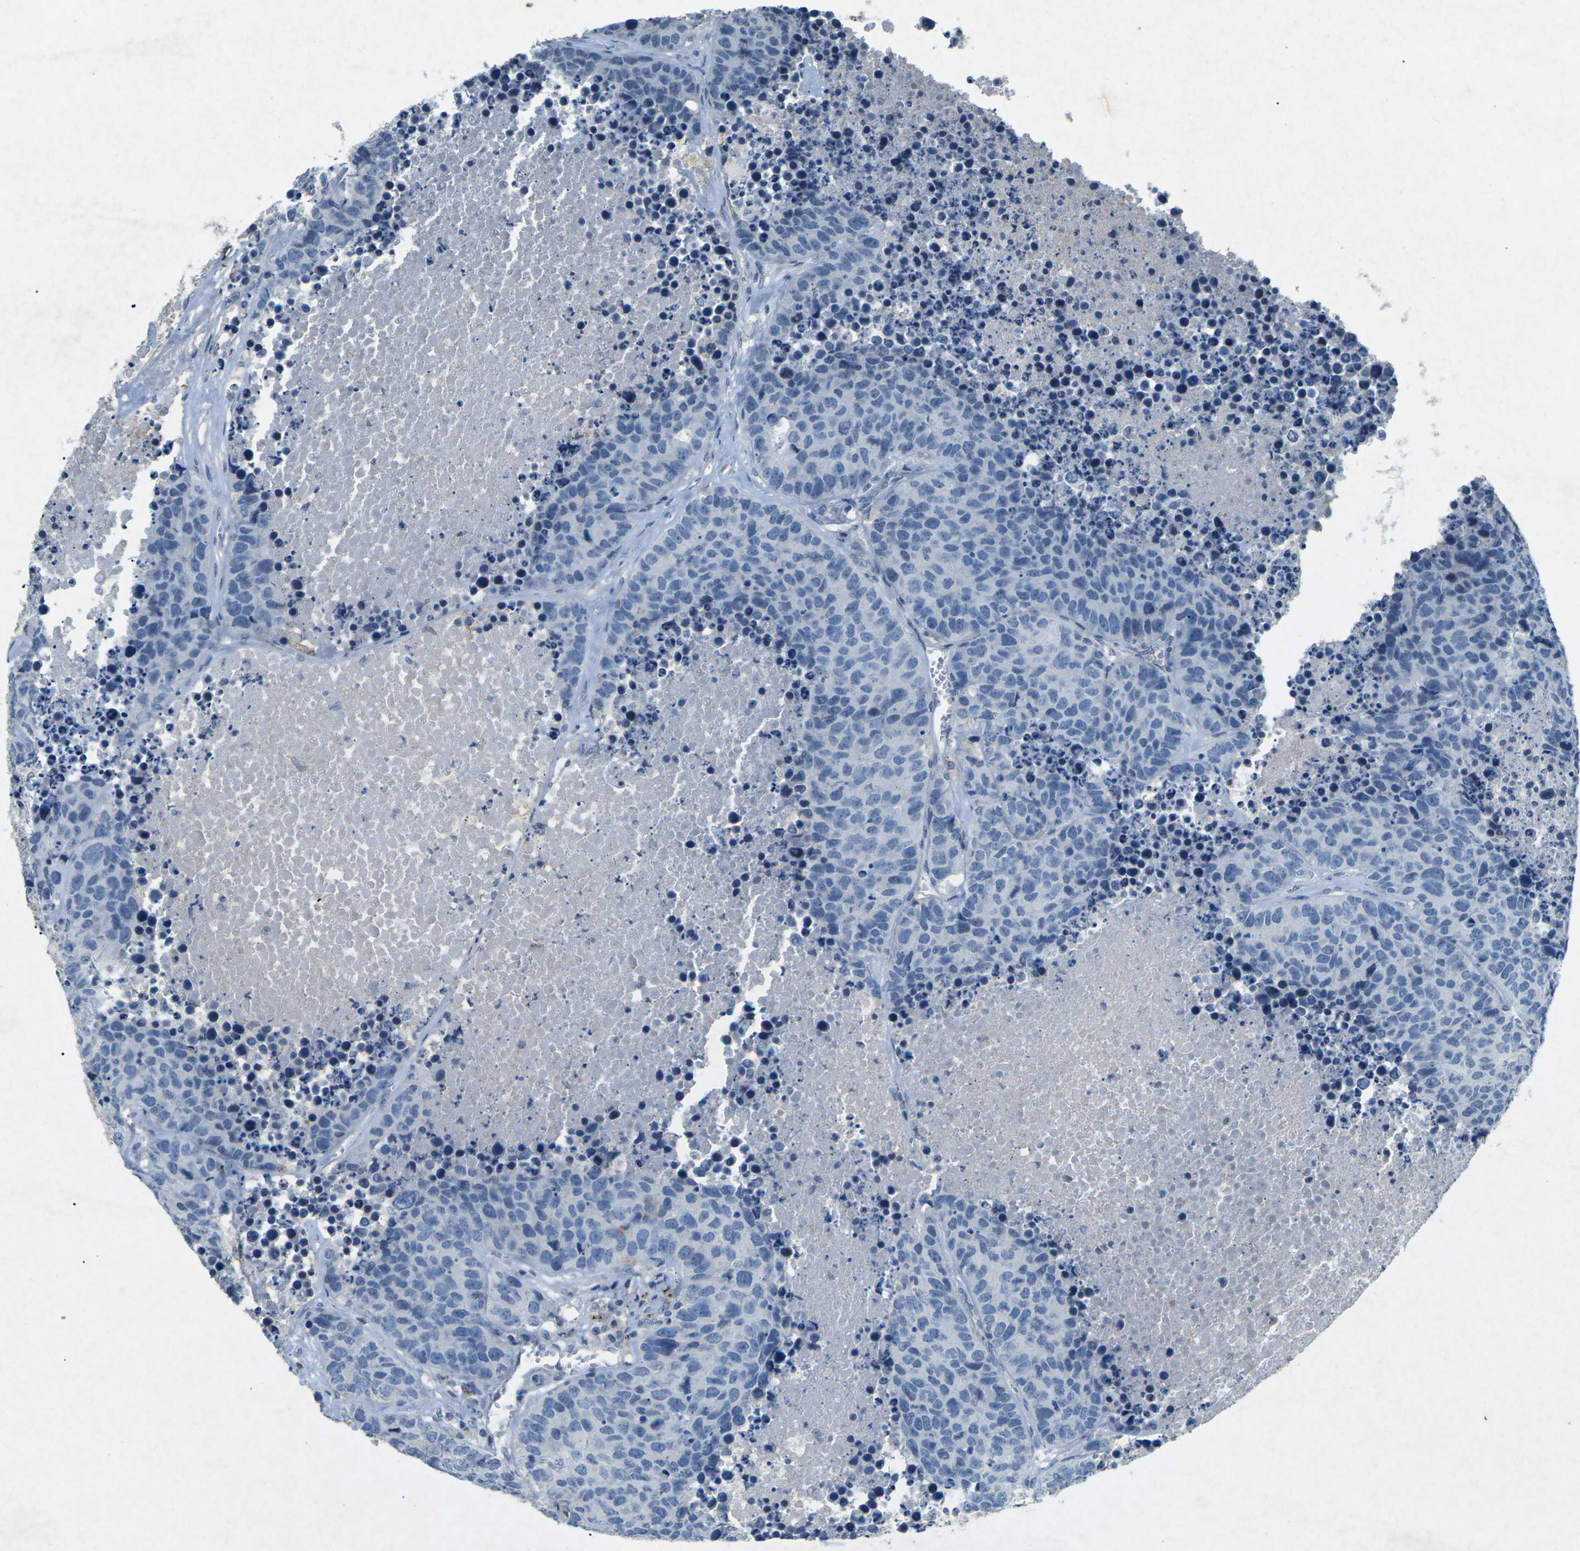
{"staining": {"intensity": "negative", "quantity": "none", "location": "none"}, "tissue": "carcinoid", "cell_type": "Tumor cells", "image_type": "cancer", "snomed": [{"axis": "morphology", "description": "Carcinoid, malignant, NOS"}, {"axis": "topography", "description": "Lung"}], "caption": "High magnification brightfield microscopy of carcinoid stained with DAB (3,3'-diaminobenzidine) (brown) and counterstained with hematoxylin (blue): tumor cells show no significant expression. The staining is performed using DAB (3,3'-diaminobenzidine) brown chromogen with nuclei counter-stained in using hematoxylin.", "gene": "A1BG", "patient": {"sex": "male", "age": 60}}